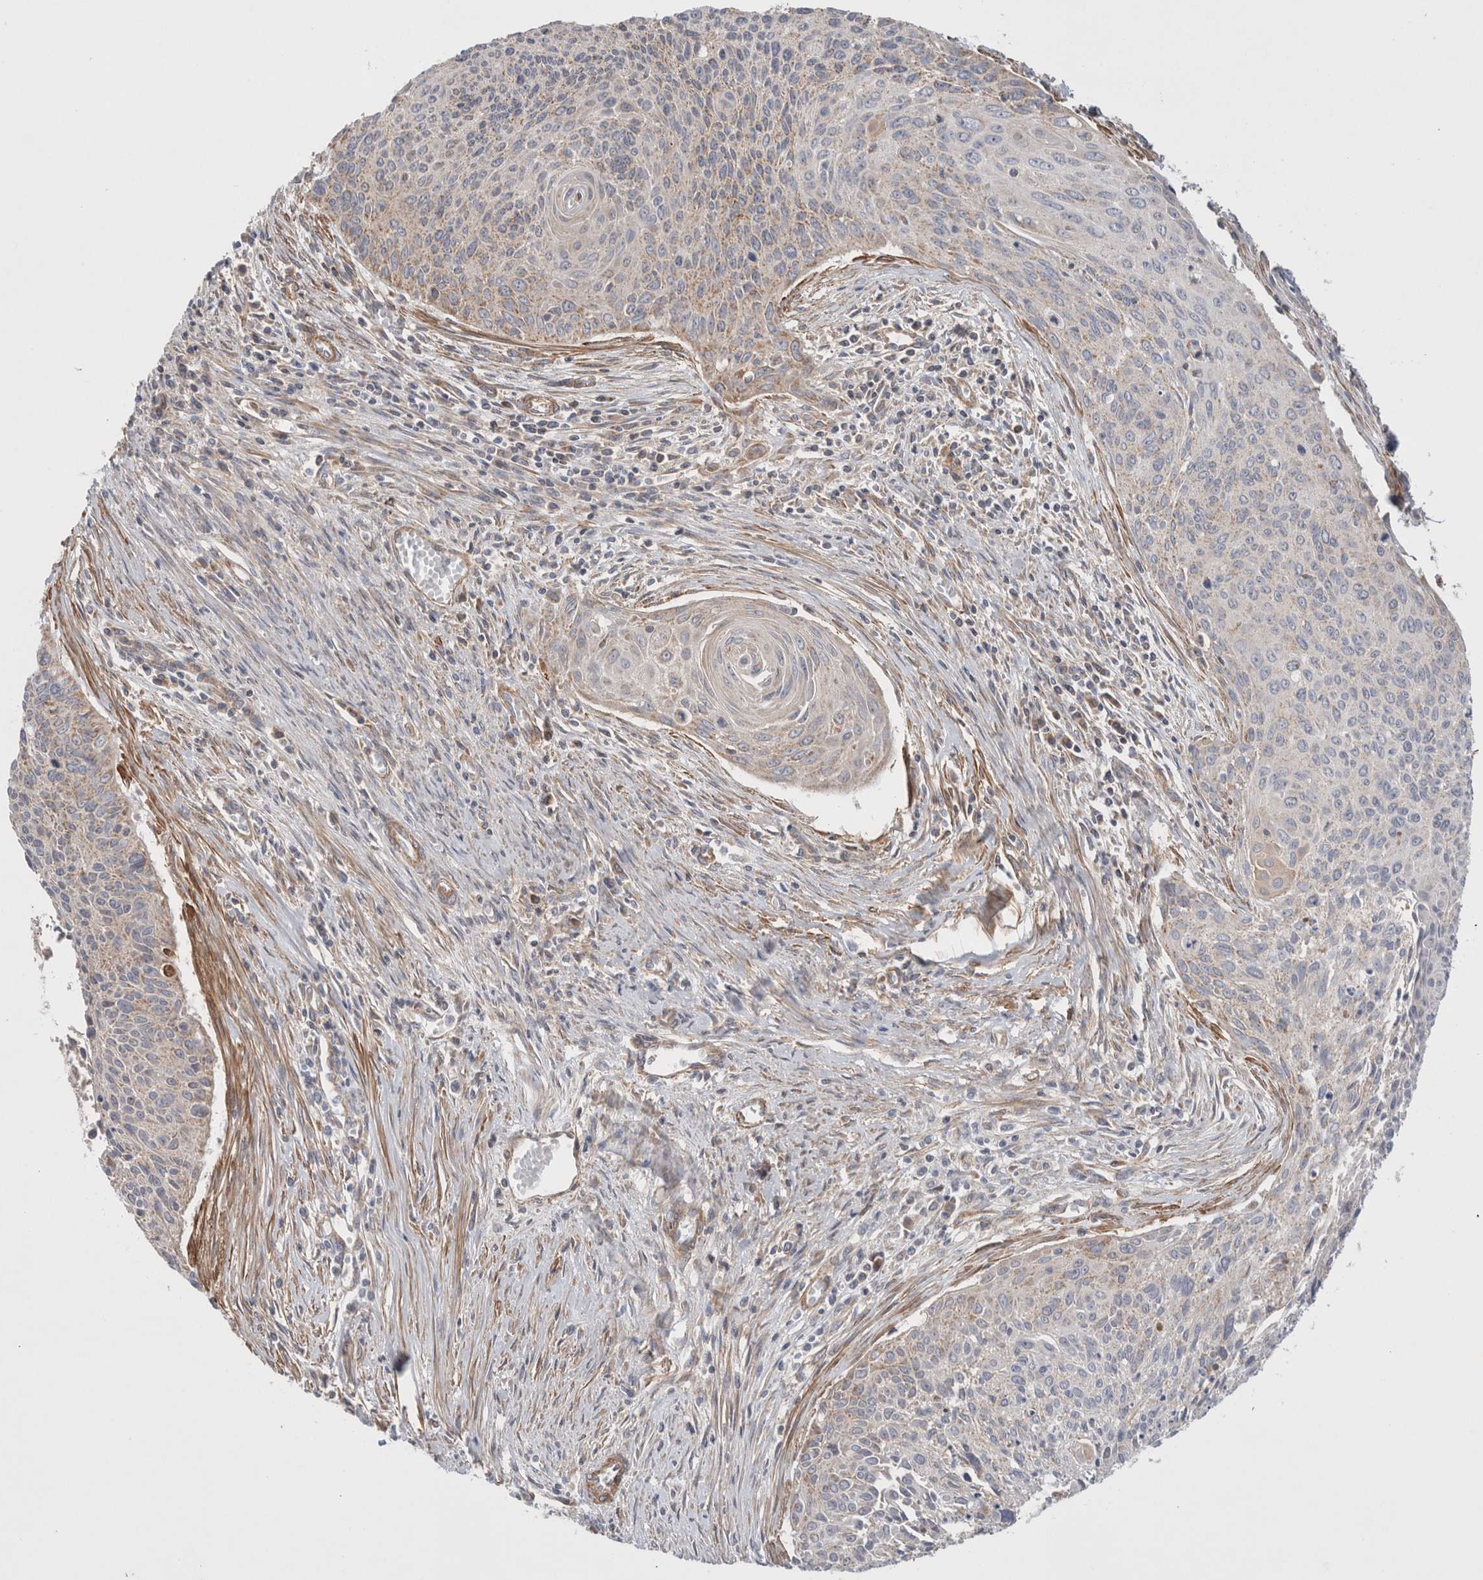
{"staining": {"intensity": "weak", "quantity": "<25%", "location": "cytoplasmic/membranous"}, "tissue": "cervical cancer", "cell_type": "Tumor cells", "image_type": "cancer", "snomed": [{"axis": "morphology", "description": "Squamous cell carcinoma, NOS"}, {"axis": "topography", "description": "Cervix"}], "caption": "This image is of squamous cell carcinoma (cervical) stained with IHC to label a protein in brown with the nuclei are counter-stained blue. There is no expression in tumor cells.", "gene": "MRPS28", "patient": {"sex": "female", "age": 55}}